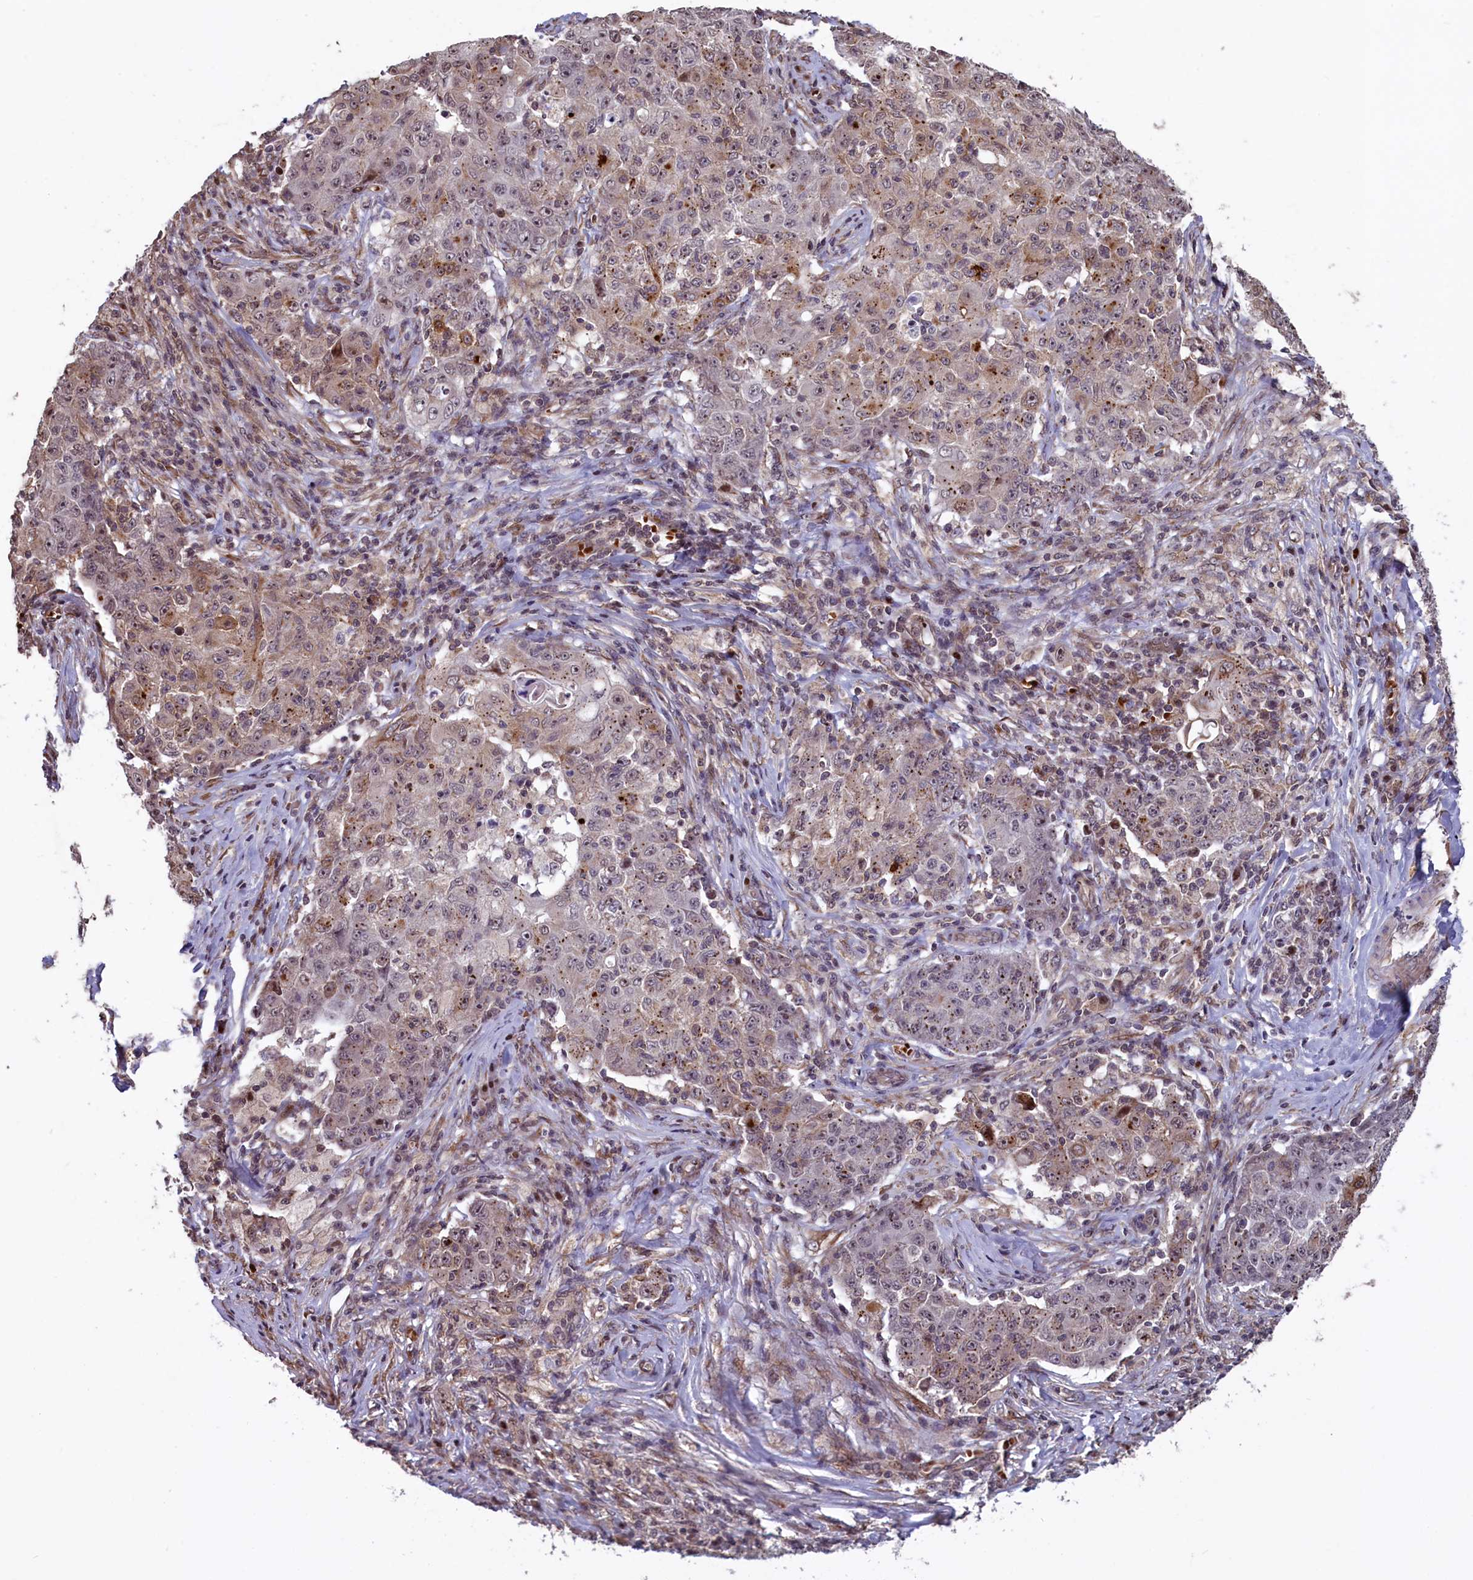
{"staining": {"intensity": "moderate", "quantity": "<25%", "location": "cytoplasmic/membranous,nuclear"}, "tissue": "ovarian cancer", "cell_type": "Tumor cells", "image_type": "cancer", "snomed": [{"axis": "morphology", "description": "Carcinoma, endometroid"}, {"axis": "topography", "description": "Ovary"}], "caption": "IHC micrograph of neoplastic tissue: human ovarian cancer (endometroid carcinoma) stained using IHC shows low levels of moderate protein expression localized specifically in the cytoplasmic/membranous and nuclear of tumor cells, appearing as a cytoplasmic/membranous and nuclear brown color.", "gene": "SHFL", "patient": {"sex": "female", "age": 42}}